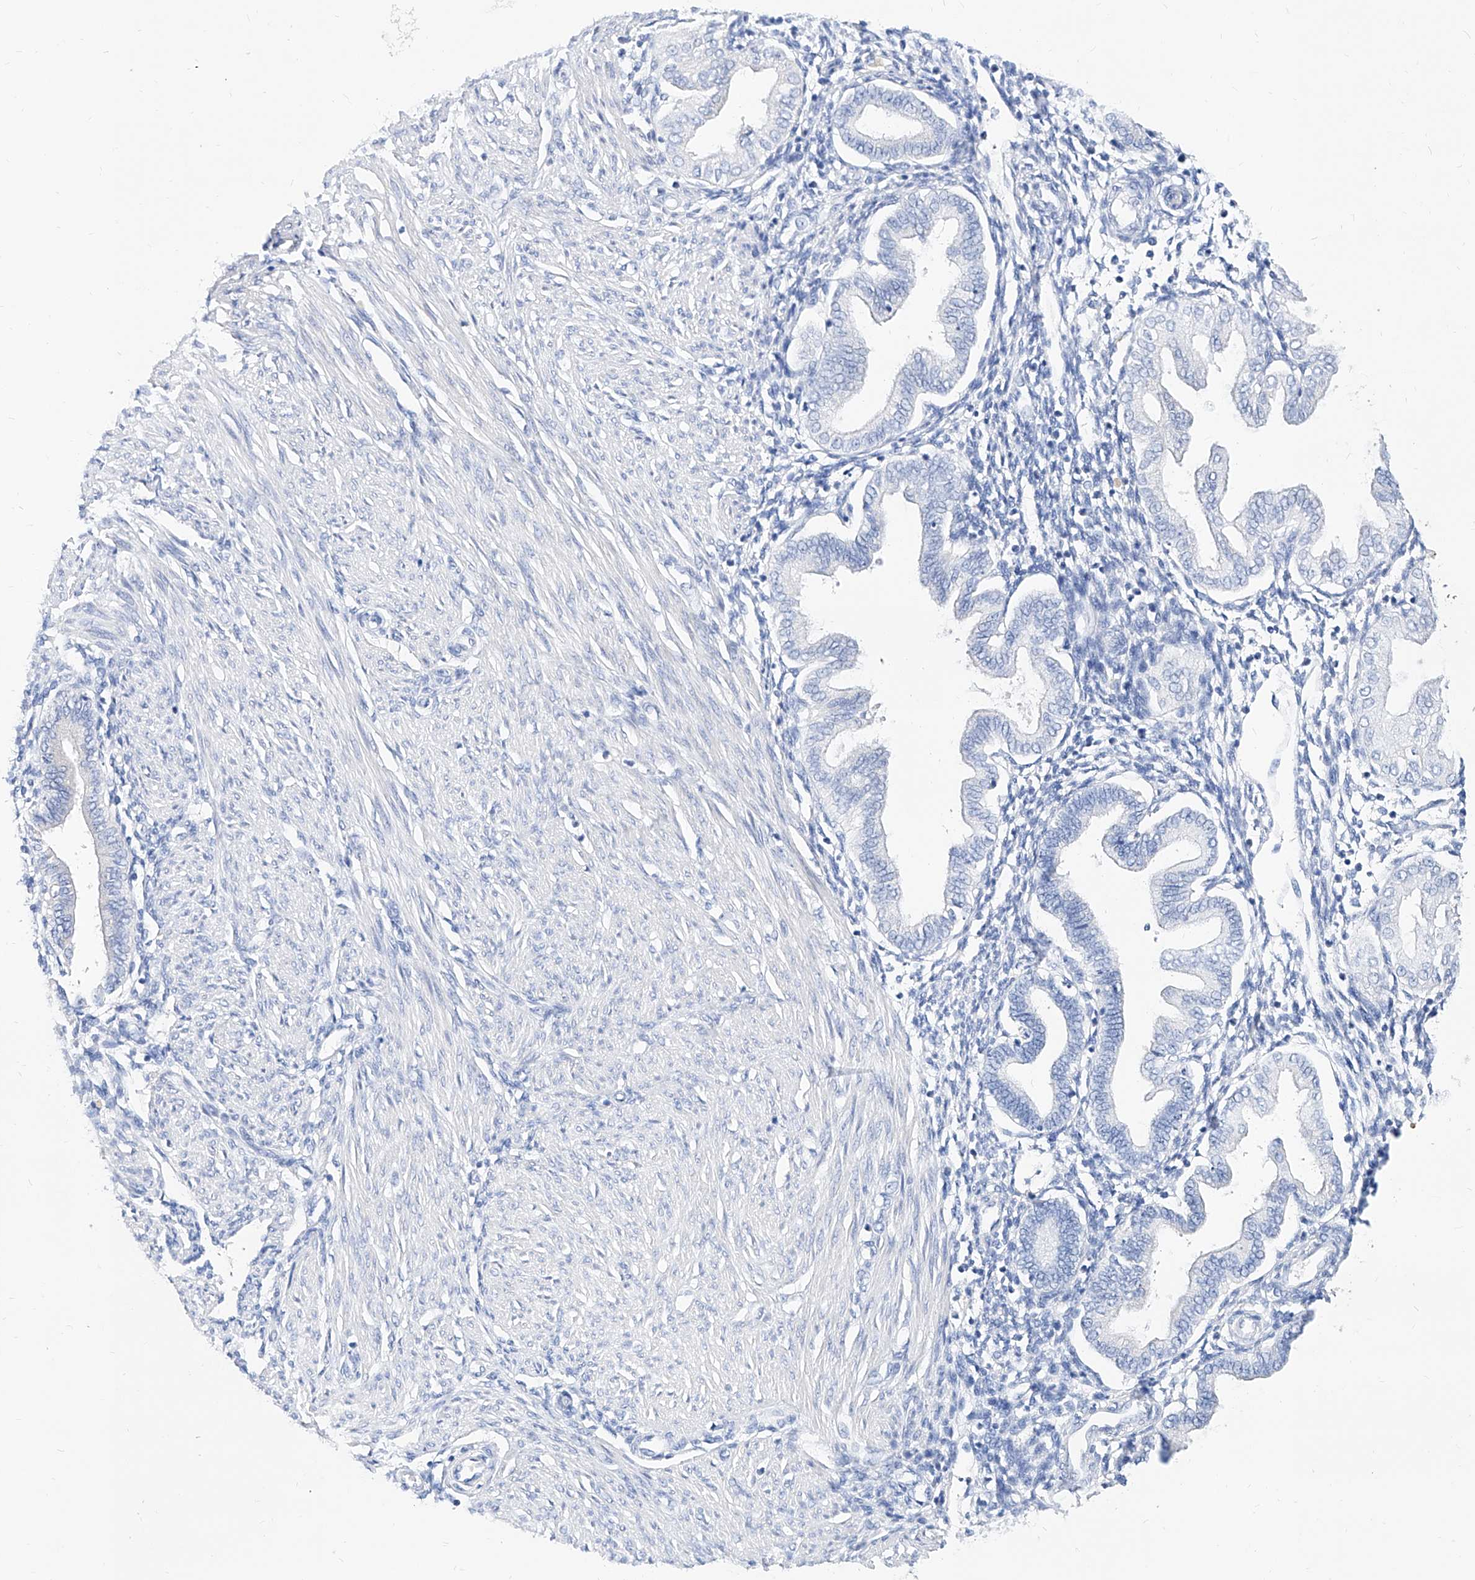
{"staining": {"intensity": "negative", "quantity": "none", "location": "none"}, "tissue": "endometrium", "cell_type": "Cells in endometrial stroma", "image_type": "normal", "snomed": [{"axis": "morphology", "description": "Normal tissue, NOS"}, {"axis": "topography", "description": "Endometrium"}], "caption": "Immunohistochemical staining of benign endometrium shows no significant expression in cells in endometrial stroma. (DAB (3,3'-diaminobenzidine) immunohistochemistry with hematoxylin counter stain).", "gene": "SLC25A29", "patient": {"sex": "female", "age": 53}}